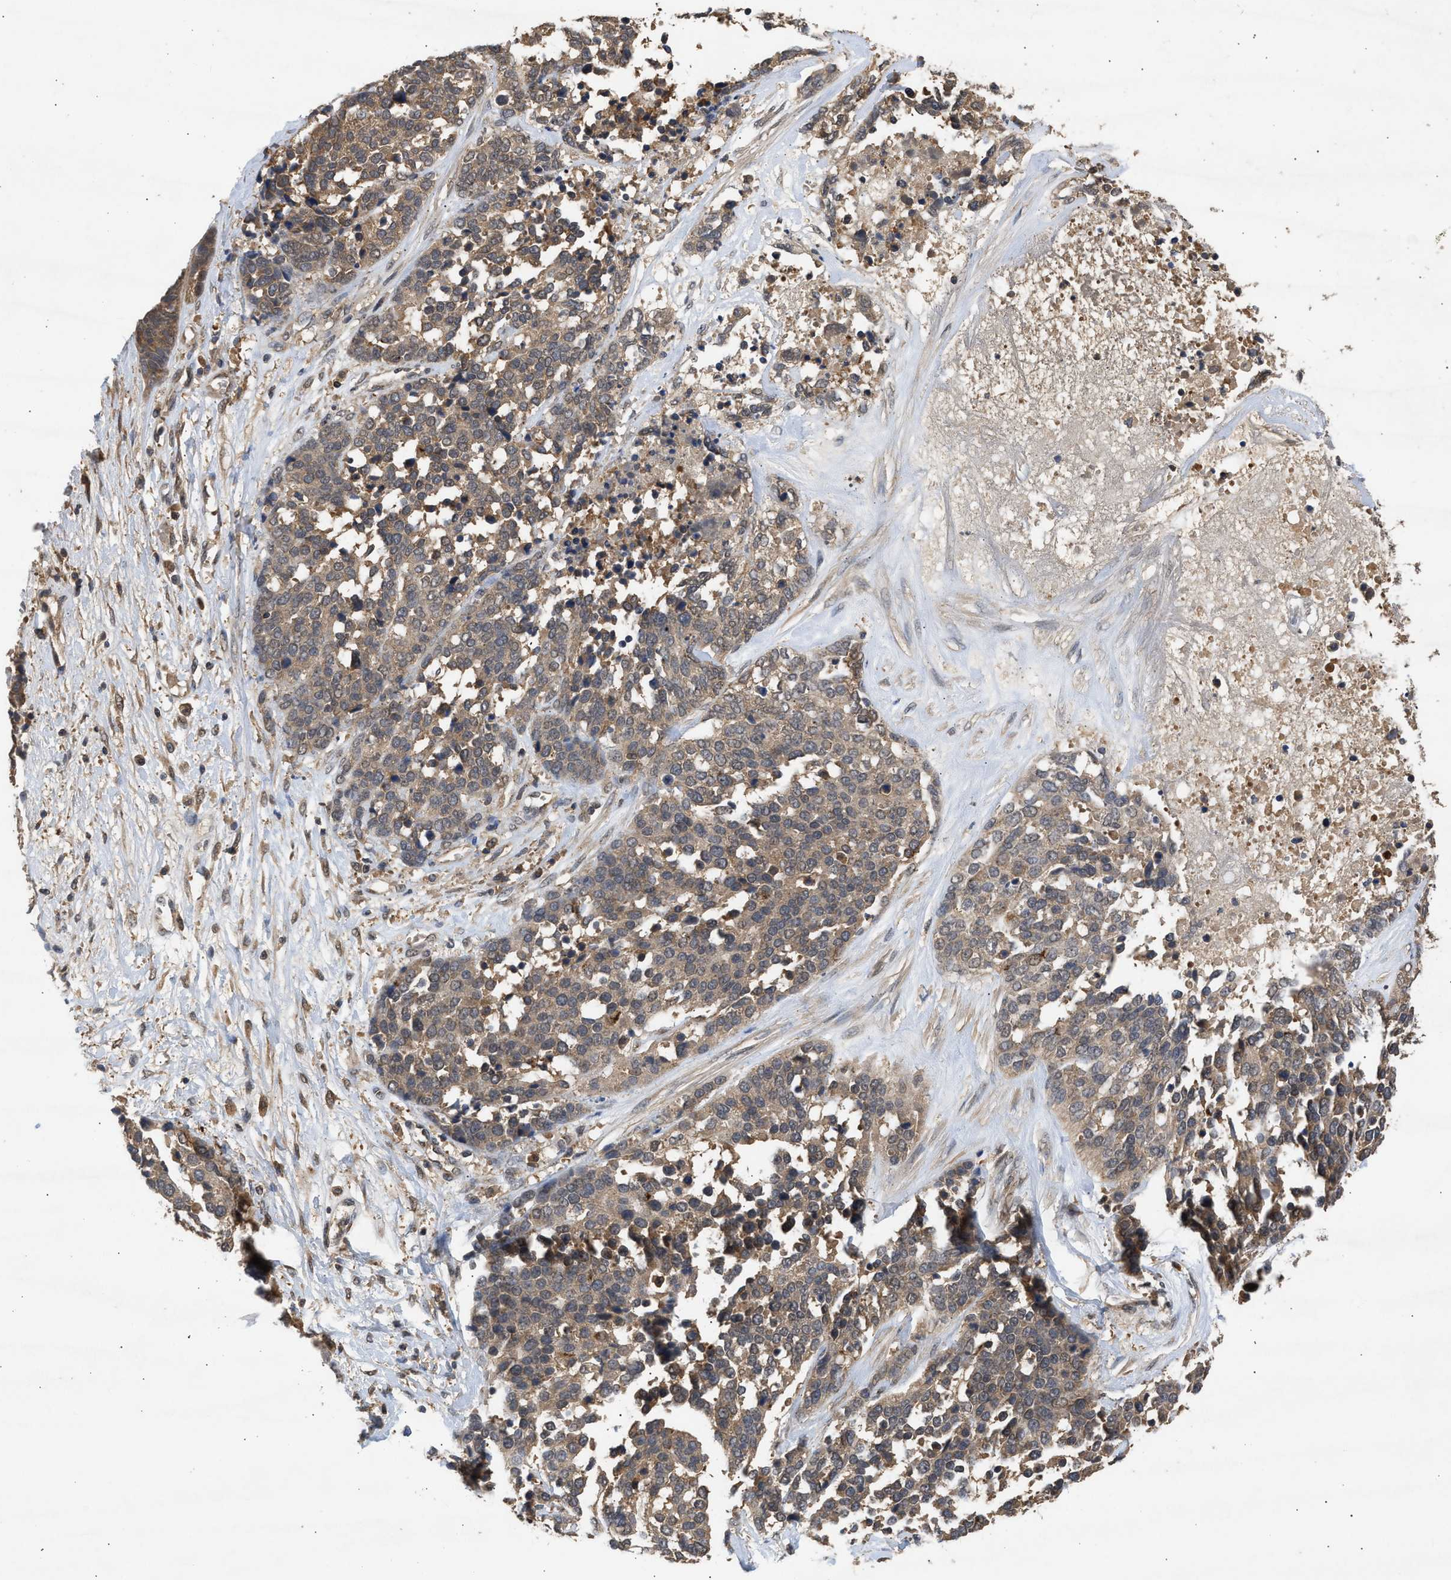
{"staining": {"intensity": "moderate", "quantity": ">75%", "location": "cytoplasmic/membranous"}, "tissue": "ovarian cancer", "cell_type": "Tumor cells", "image_type": "cancer", "snomed": [{"axis": "morphology", "description": "Cystadenocarcinoma, serous, NOS"}, {"axis": "topography", "description": "Ovary"}], "caption": "Immunohistochemistry (IHC) staining of serous cystadenocarcinoma (ovarian), which reveals medium levels of moderate cytoplasmic/membranous expression in approximately >75% of tumor cells indicating moderate cytoplasmic/membranous protein positivity. The staining was performed using DAB (brown) for protein detection and nuclei were counterstained in hematoxylin (blue).", "gene": "FITM1", "patient": {"sex": "female", "age": 44}}